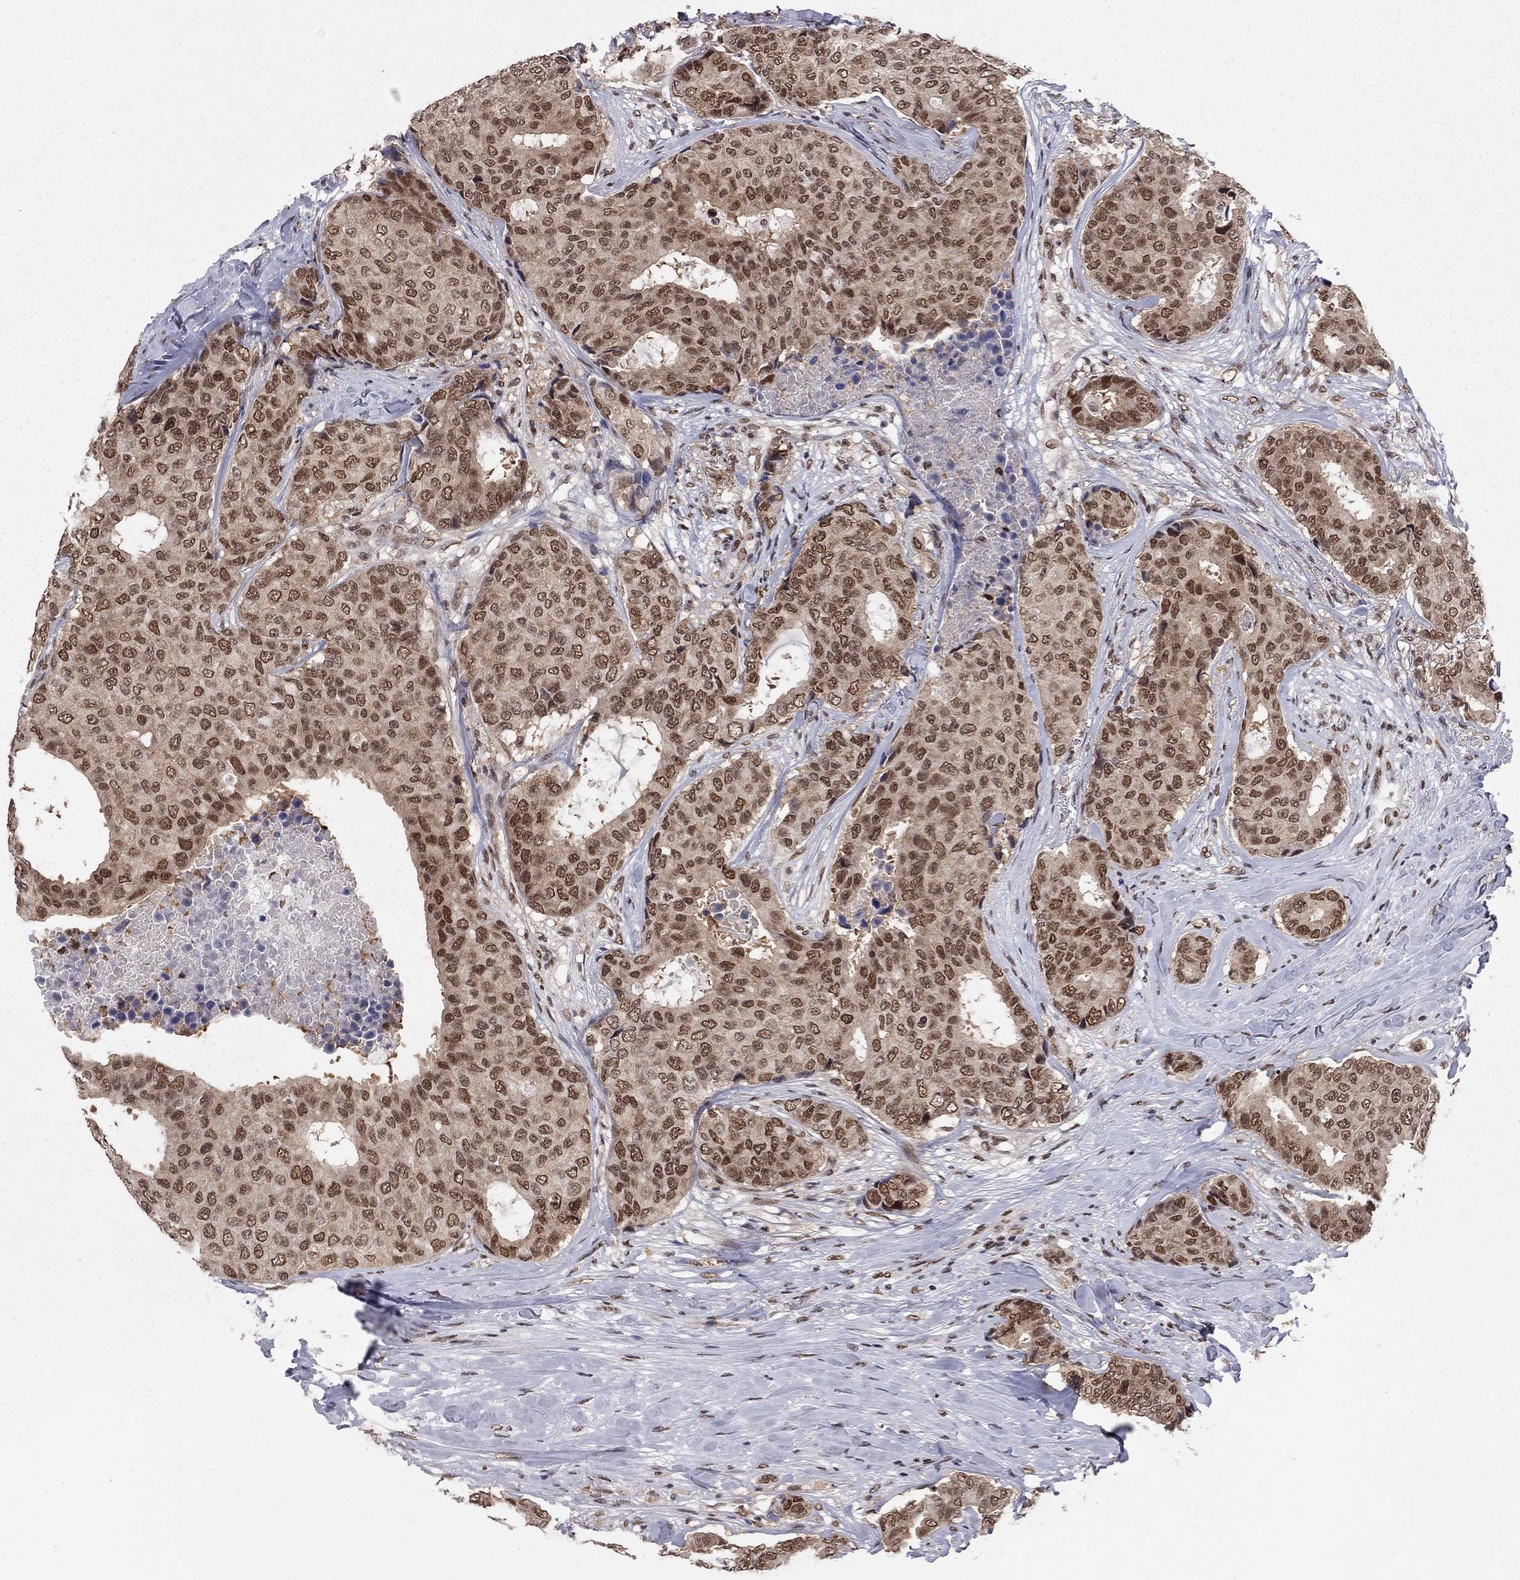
{"staining": {"intensity": "strong", "quantity": "25%-75%", "location": "nuclear"}, "tissue": "breast cancer", "cell_type": "Tumor cells", "image_type": "cancer", "snomed": [{"axis": "morphology", "description": "Duct carcinoma"}, {"axis": "topography", "description": "Breast"}], "caption": "Protein expression analysis of breast intraductal carcinoma exhibits strong nuclear staining in approximately 25%-75% of tumor cells.", "gene": "SAP30L", "patient": {"sex": "female", "age": 75}}